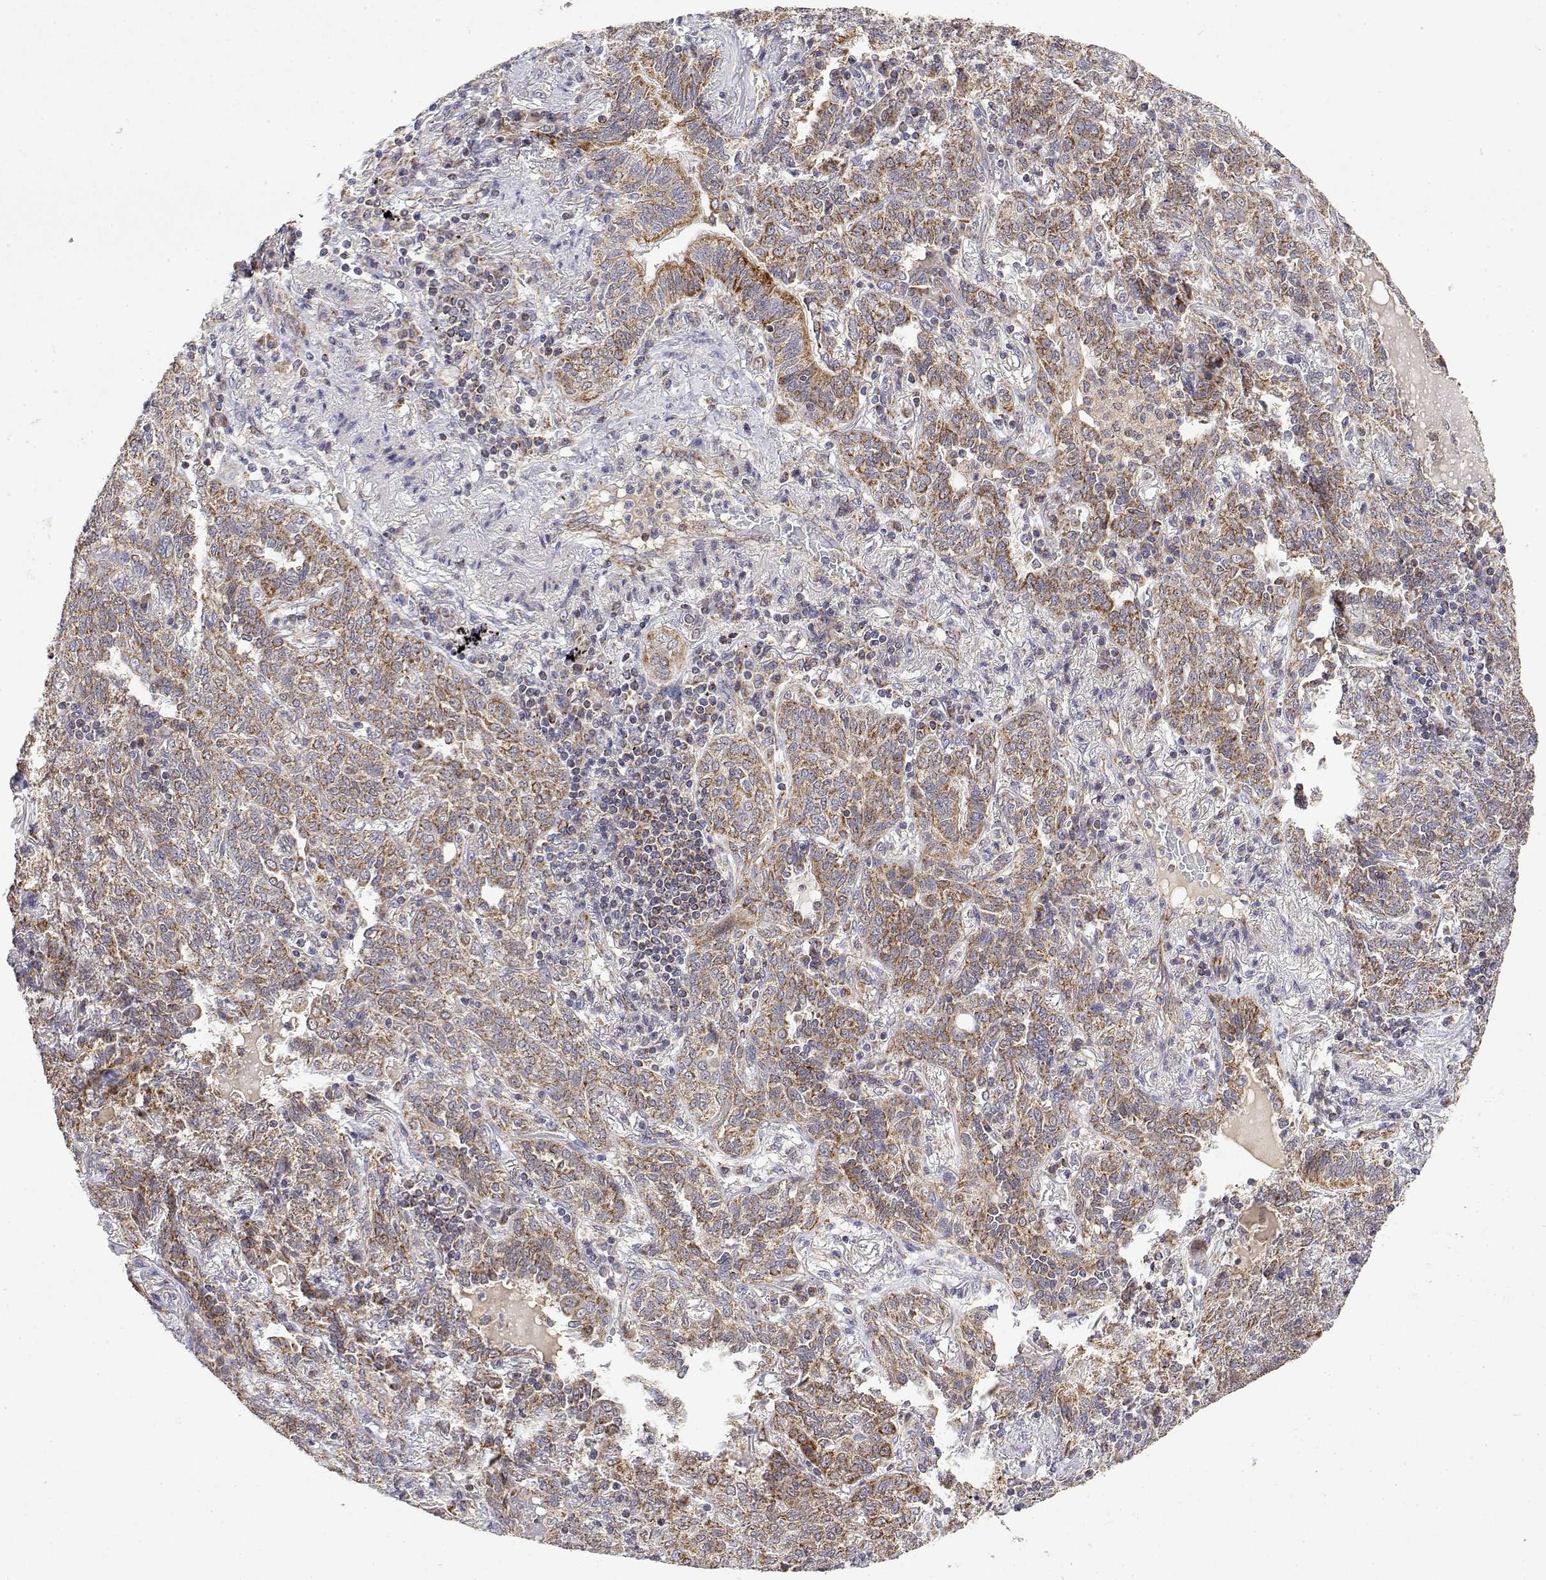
{"staining": {"intensity": "moderate", "quantity": ">75%", "location": "cytoplasmic/membranous"}, "tissue": "lung cancer", "cell_type": "Tumor cells", "image_type": "cancer", "snomed": [{"axis": "morphology", "description": "Squamous cell carcinoma, NOS"}, {"axis": "topography", "description": "Lung"}], "caption": "This image displays IHC staining of human squamous cell carcinoma (lung), with medium moderate cytoplasmic/membranous expression in approximately >75% of tumor cells.", "gene": "GADD45GIP1", "patient": {"sex": "female", "age": 70}}